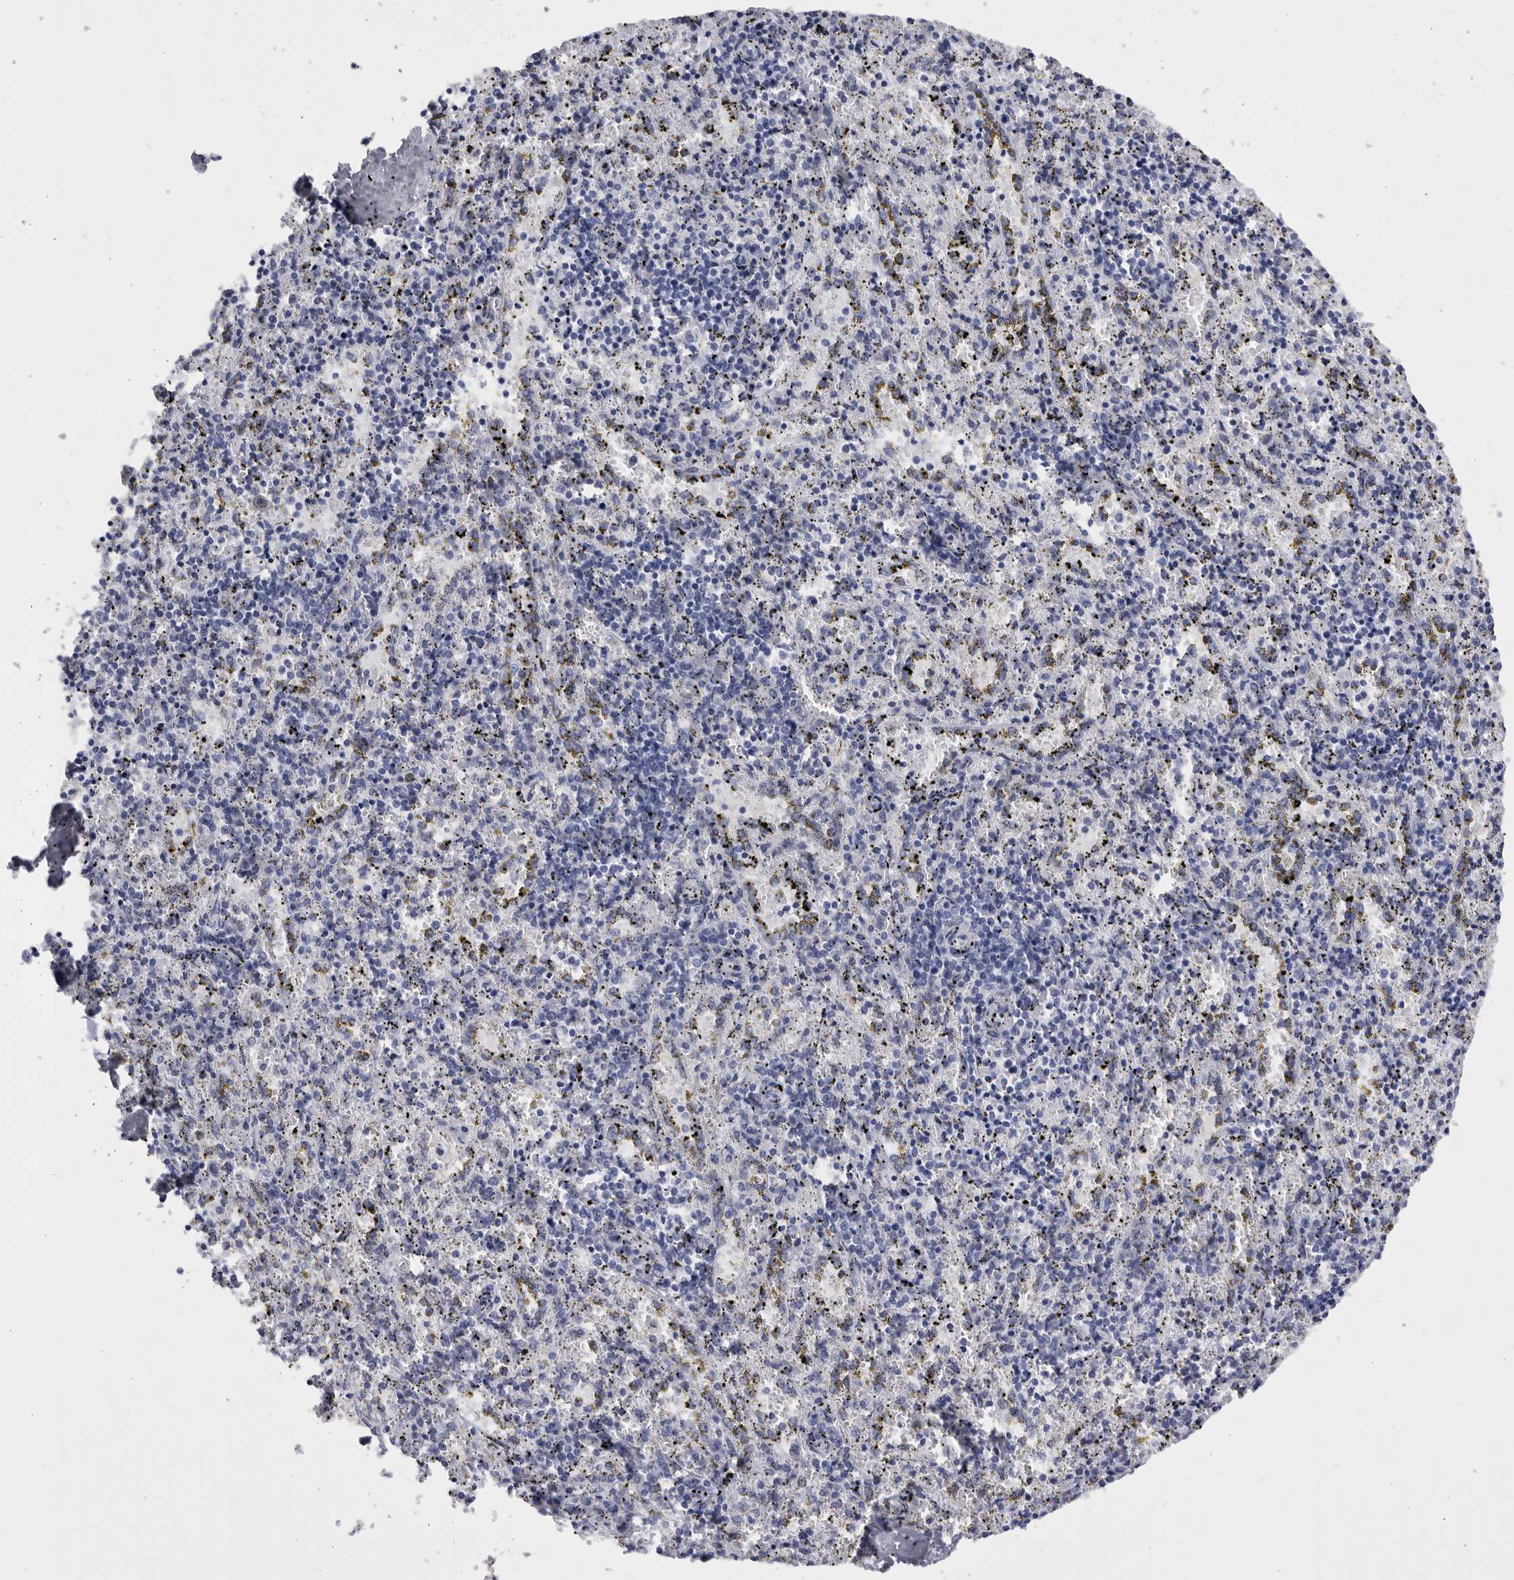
{"staining": {"intensity": "negative", "quantity": "none", "location": "none"}, "tissue": "spleen", "cell_type": "Cells in red pulp", "image_type": "normal", "snomed": [{"axis": "morphology", "description": "Normal tissue, NOS"}, {"axis": "topography", "description": "Spleen"}], "caption": "IHC of benign human spleen shows no expression in cells in red pulp.", "gene": "CCDC181", "patient": {"sex": "male", "age": 11}}